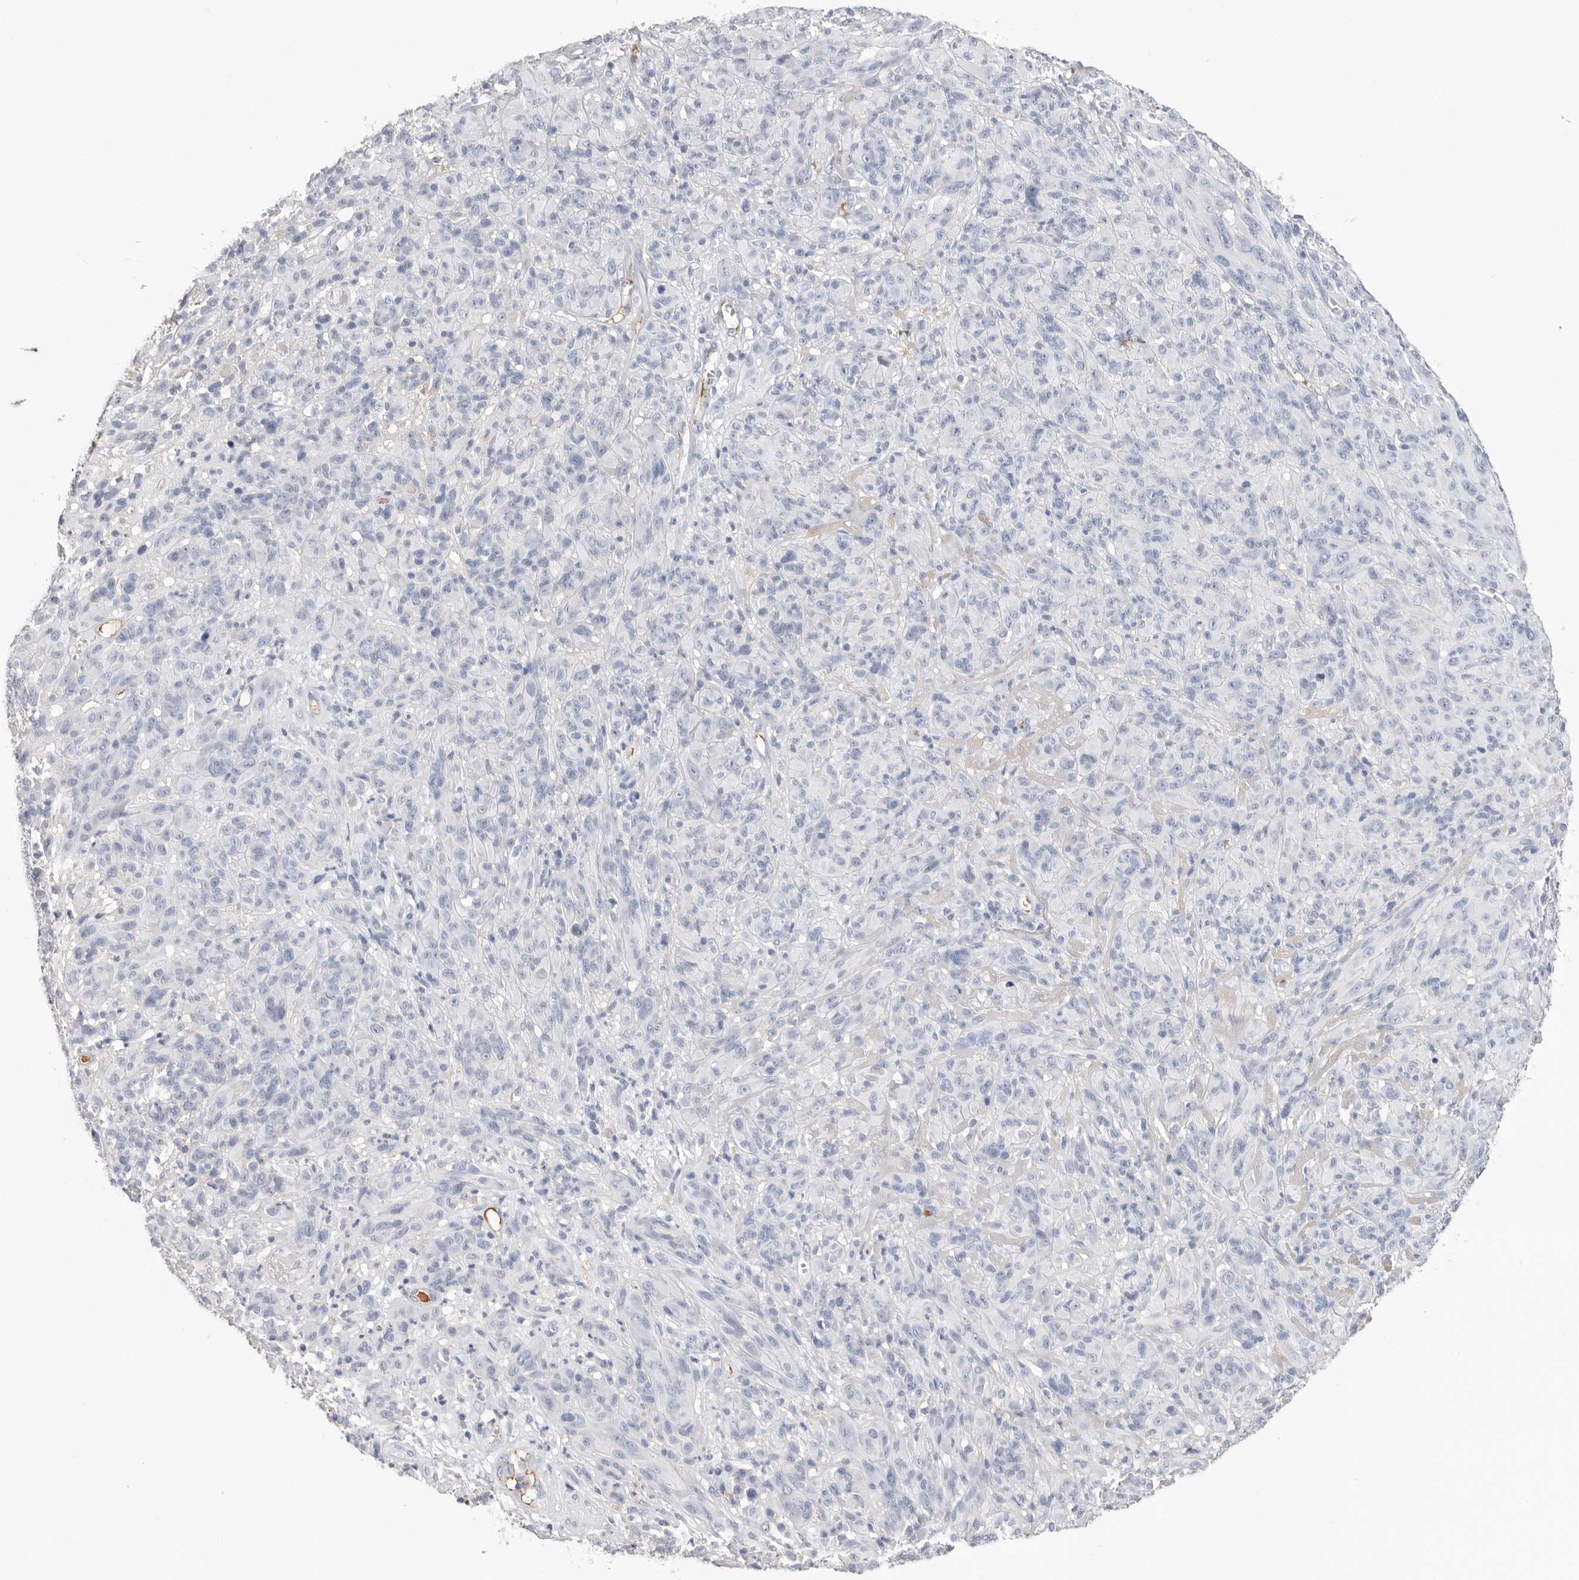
{"staining": {"intensity": "negative", "quantity": "none", "location": "none"}, "tissue": "melanoma", "cell_type": "Tumor cells", "image_type": "cancer", "snomed": [{"axis": "morphology", "description": "Malignant melanoma, NOS"}, {"axis": "topography", "description": "Skin of head"}], "caption": "There is no significant expression in tumor cells of malignant melanoma.", "gene": "APOA2", "patient": {"sex": "male", "age": 96}}